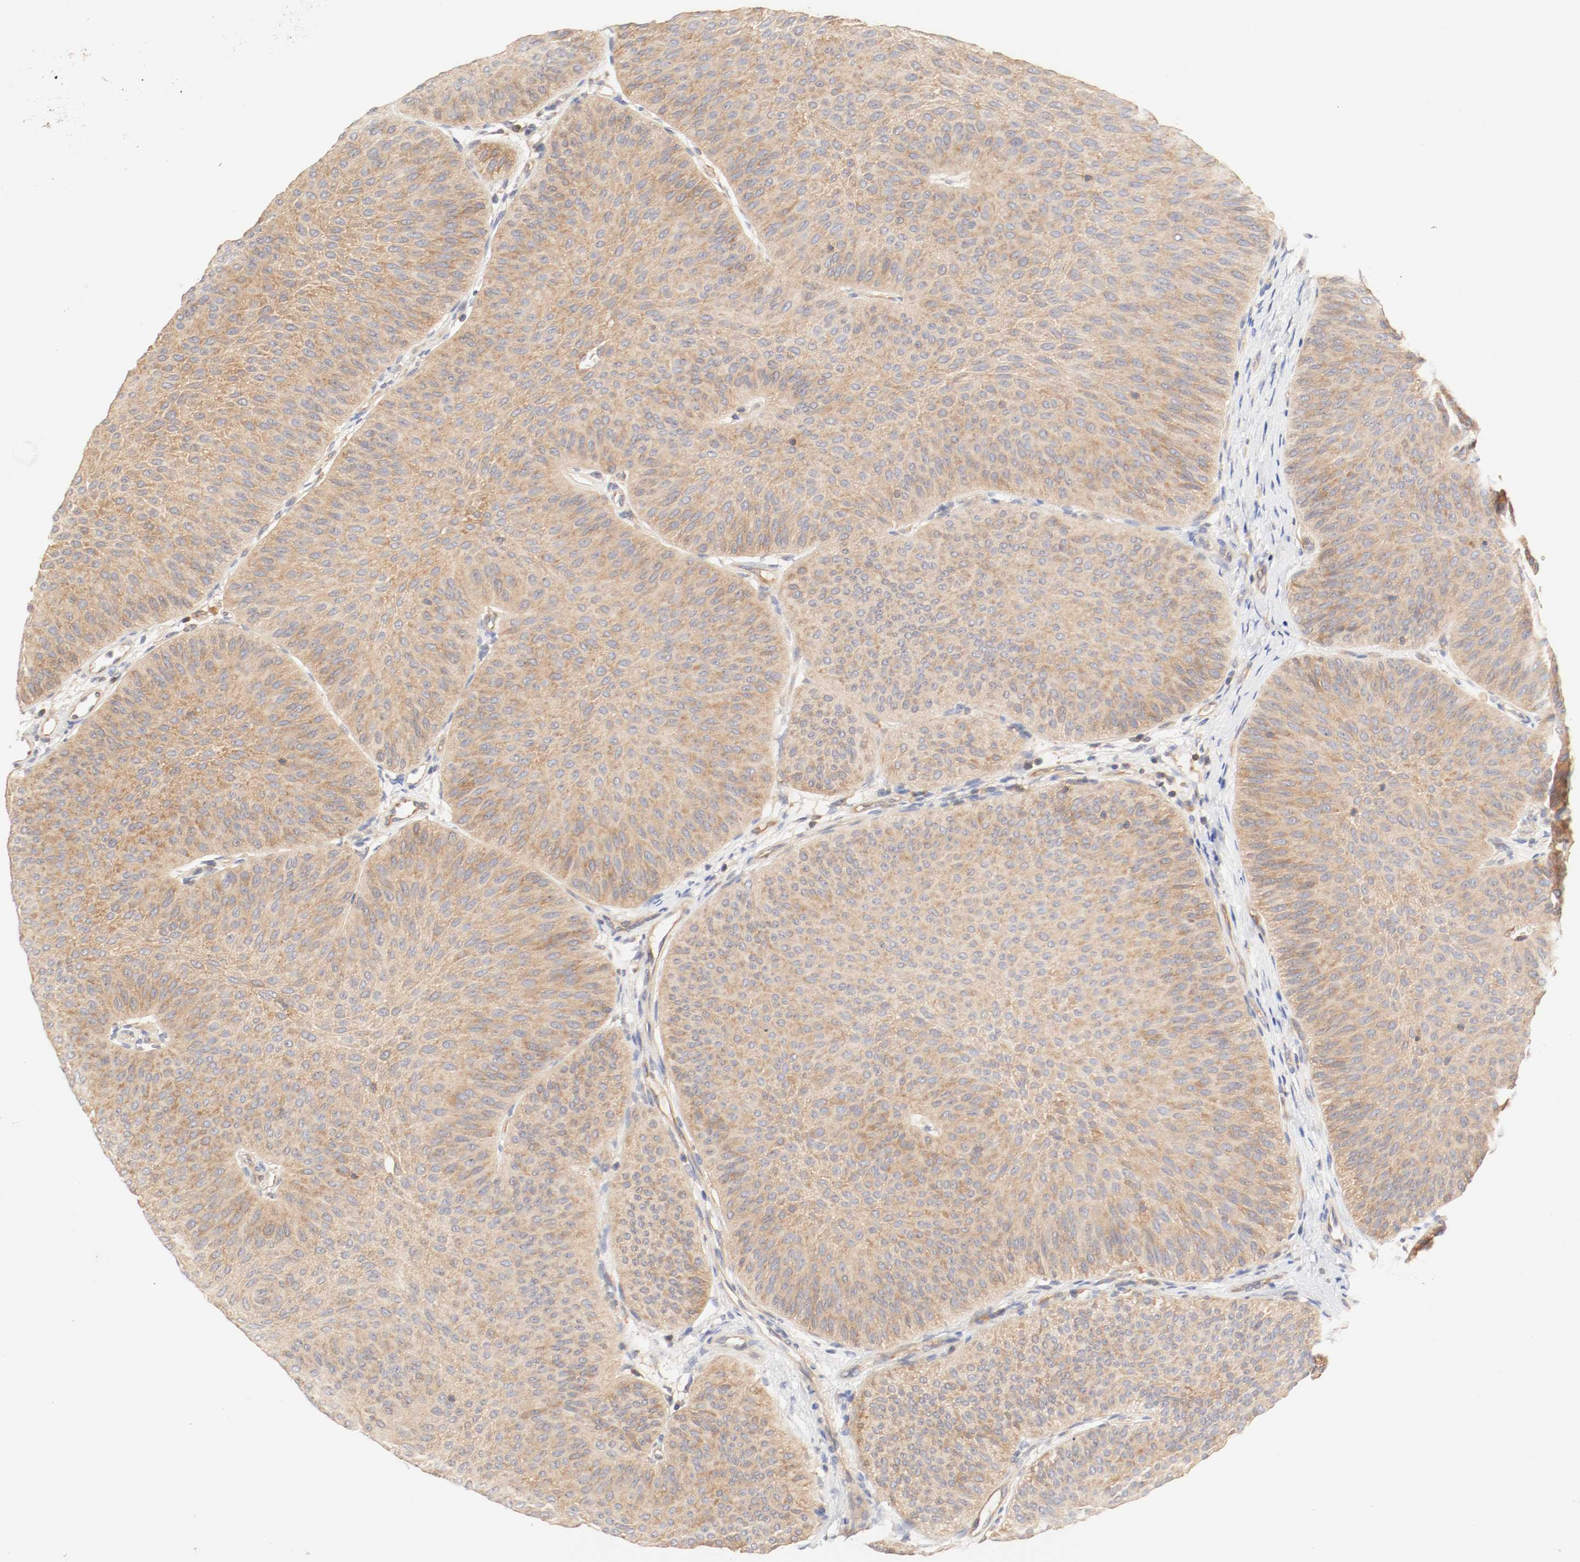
{"staining": {"intensity": "moderate", "quantity": ">75%", "location": "cytoplasmic/membranous"}, "tissue": "urothelial cancer", "cell_type": "Tumor cells", "image_type": "cancer", "snomed": [{"axis": "morphology", "description": "Urothelial carcinoma, Low grade"}, {"axis": "topography", "description": "Urinary bladder"}], "caption": "Immunohistochemical staining of low-grade urothelial carcinoma displays medium levels of moderate cytoplasmic/membranous protein staining in about >75% of tumor cells.", "gene": "GIT1", "patient": {"sex": "female", "age": 60}}